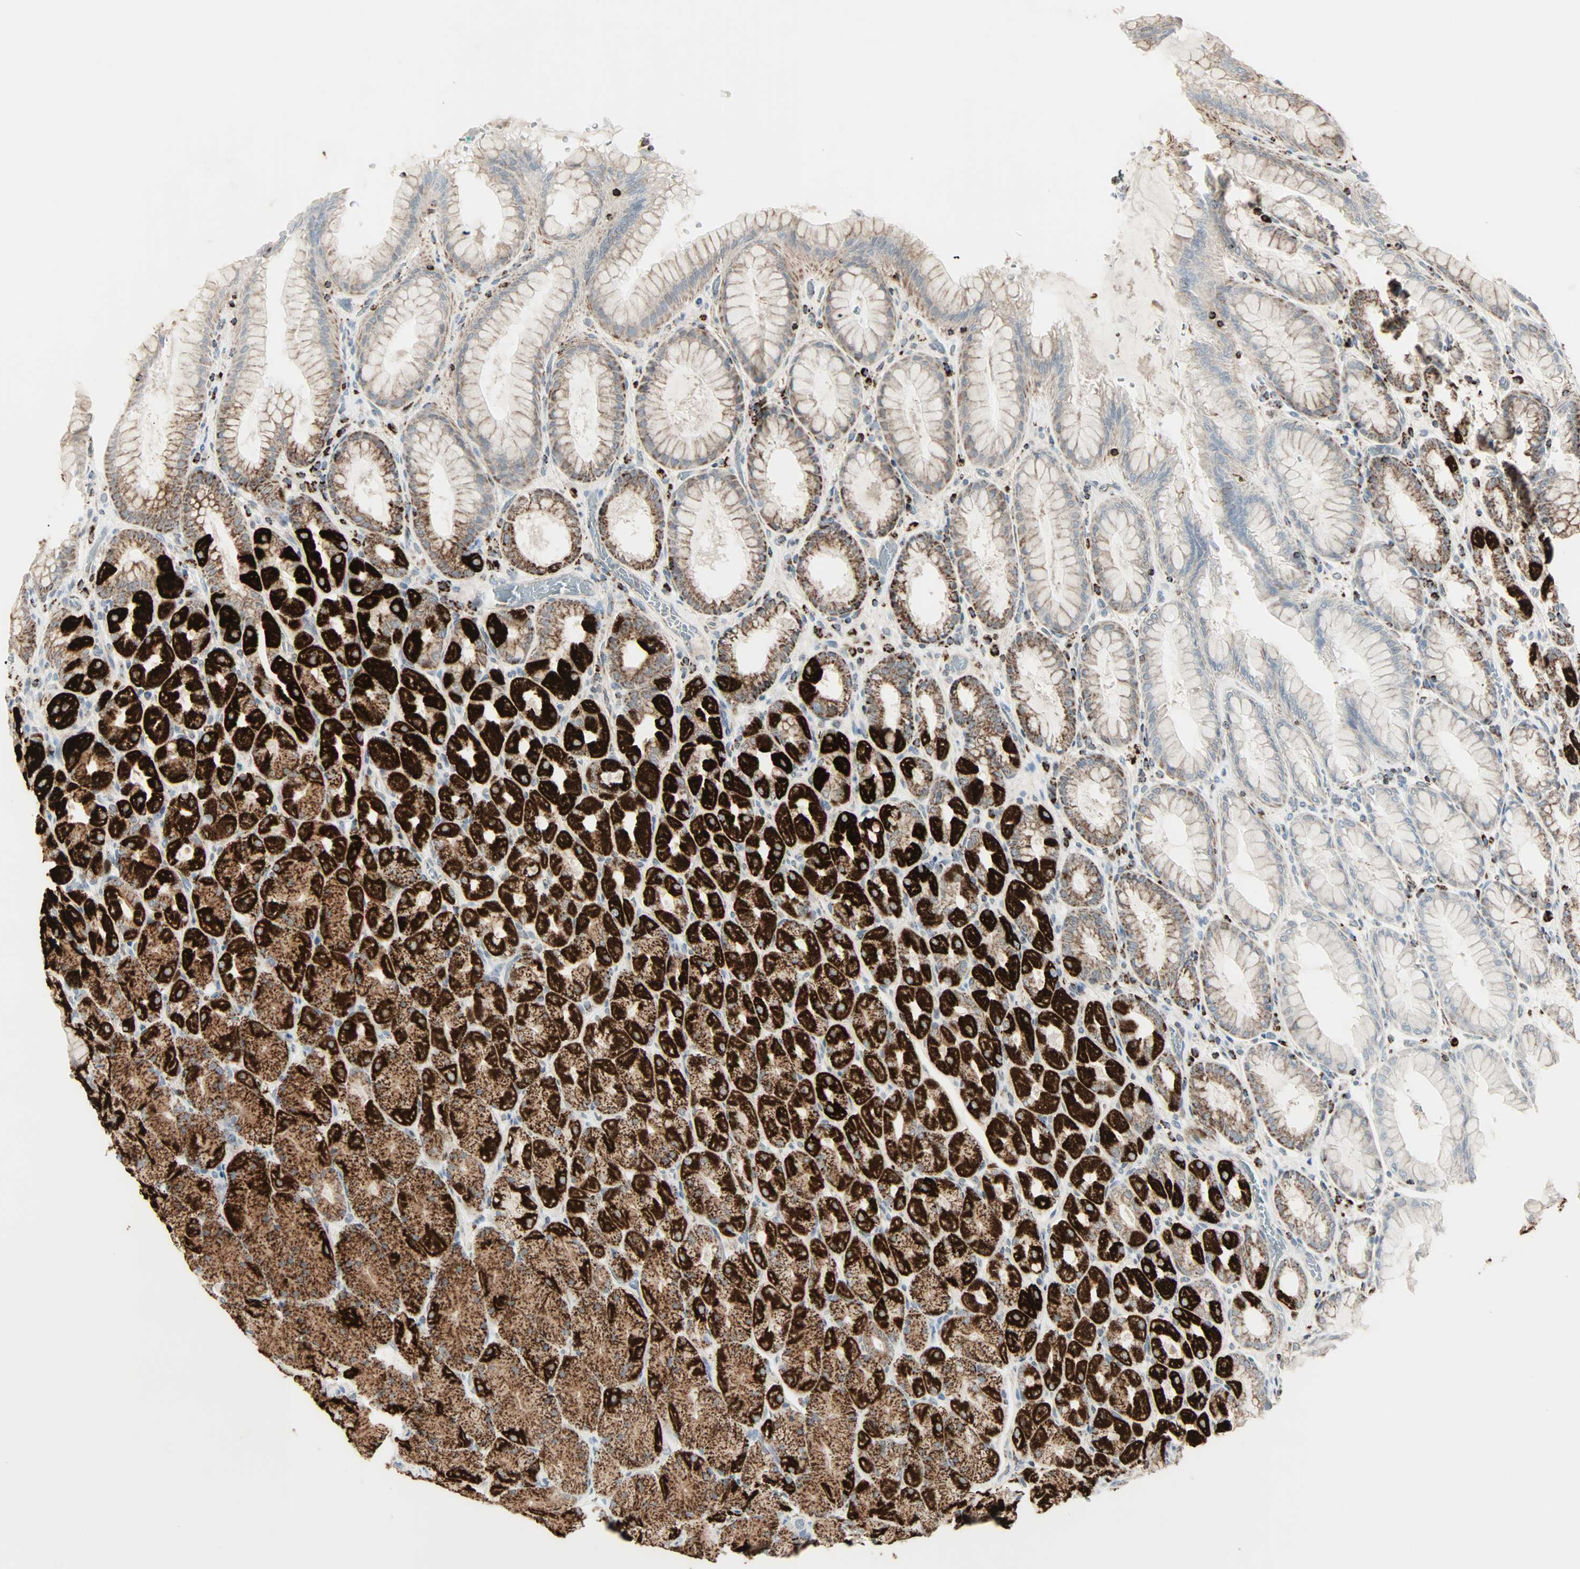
{"staining": {"intensity": "strong", "quantity": "25%-75%", "location": "cytoplasmic/membranous"}, "tissue": "stomach", "cell_type": "Glandular cells", "image_type": "normal", "snomed": [{"axis": "morphology", "description": "Normal tissue, NOS"}, {"axis": "topography", "description": "Stomach, upper"}], "caption": "Protein expression by immunohistochemistry (IHC) displays strong cytoplasmic/membranous staining in about 25%-75% of glandular cells in unremarkable stomach.", "gene": "IDH2", "patient": {"sex": "female", "age": 56}}